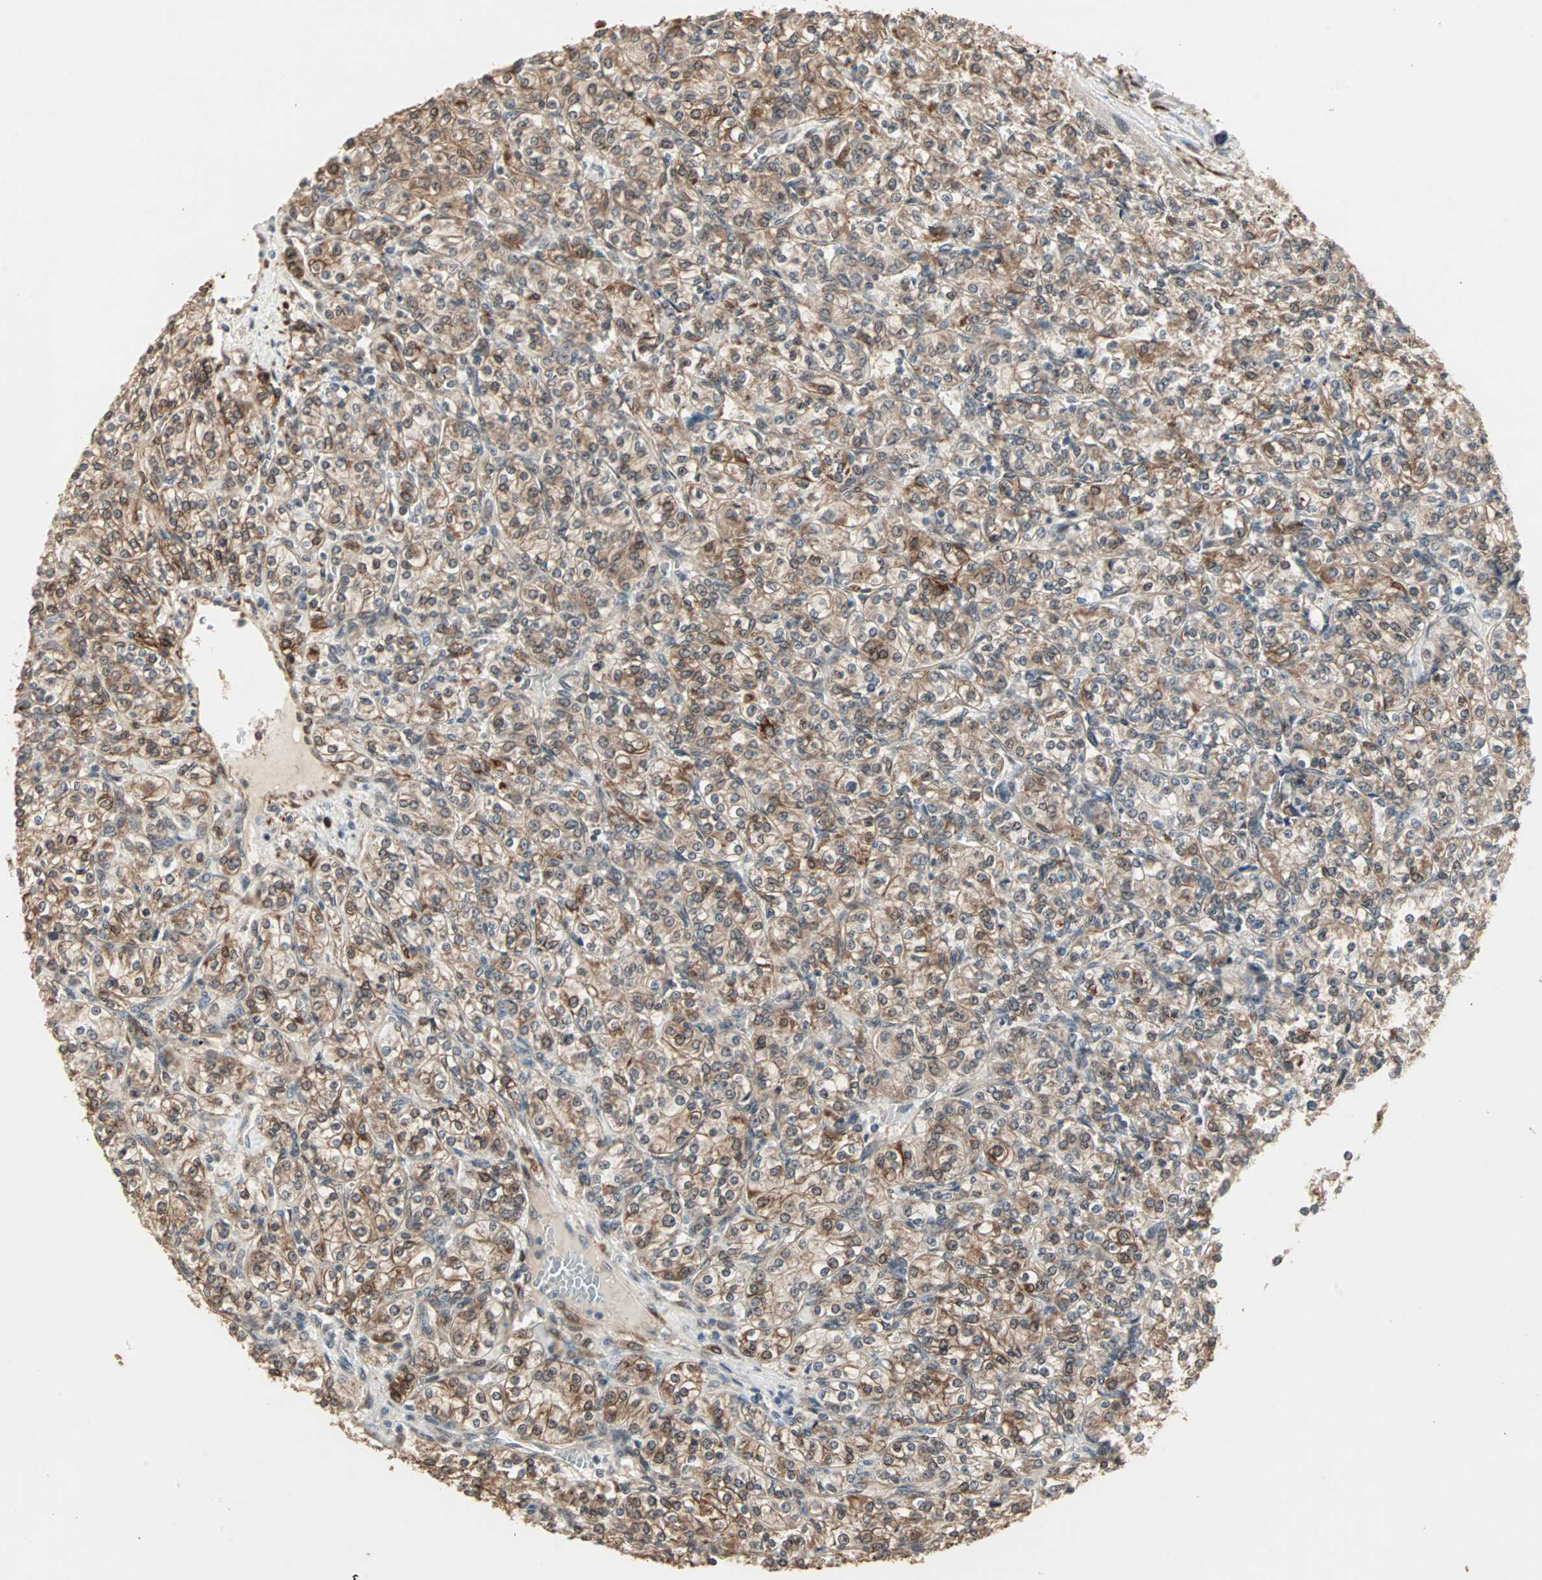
{"staining": {"intensity": "moderate", "quantity": ">75%", "location": "cytoplasmic/membranous"}, "tissue": "renal cancer", "cell_type": "Tumor cells", "image_type": "cancer", "snomed": [{"axis": "morphology", "description": "Adenocarcinoma, NOS"}, {"axis": "topography", "description": "Kidney"}], "caption": "Immunohistochemical staining of human adenocarcinoma (renal) shows medium levels of moderate cytoplasmic/membranous staining in about >75% of tumor cells.", "gene": "TRPV4", "patient": {"sex": "male", "age": 77}}